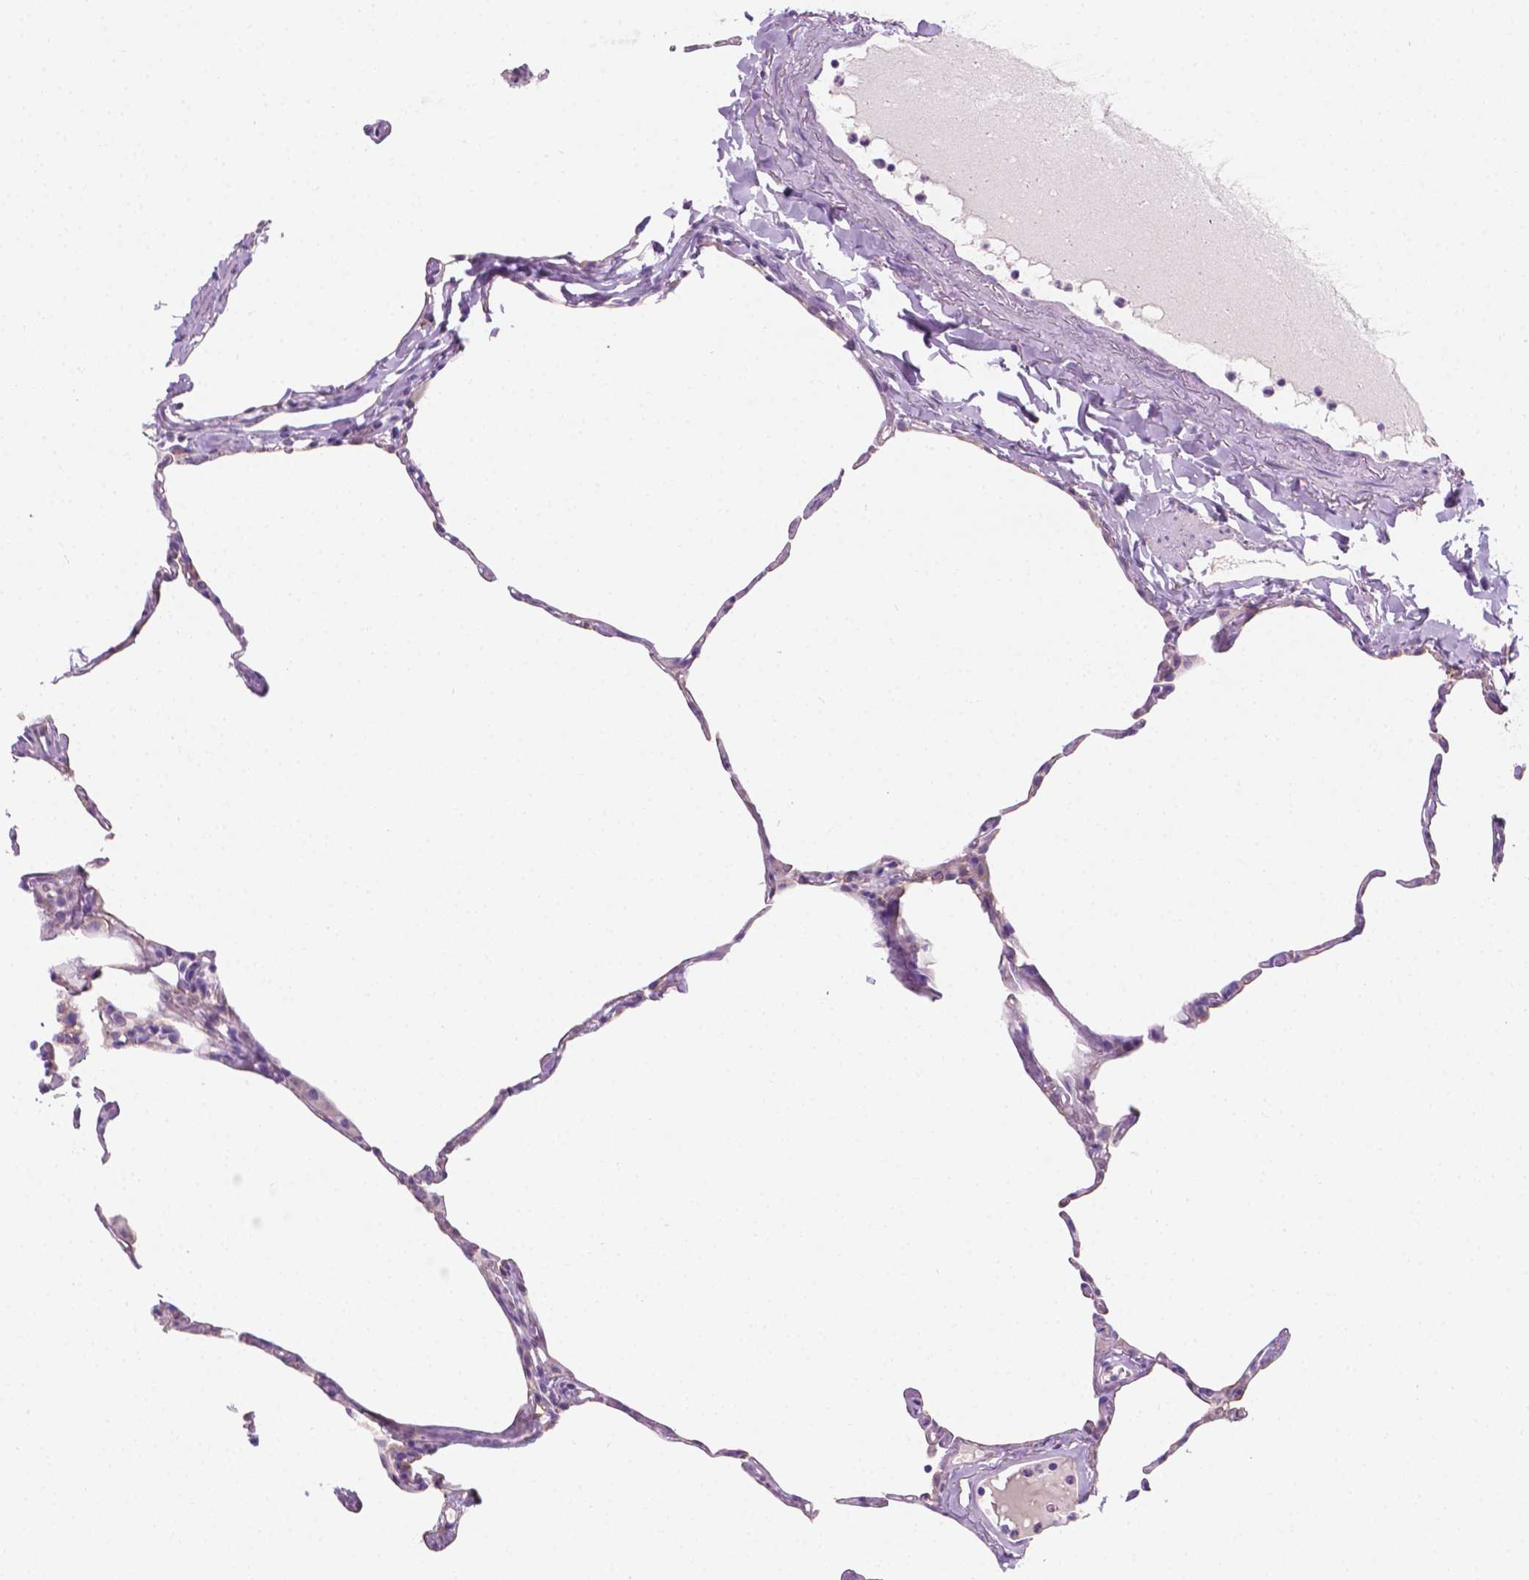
{"staining": {"intensity": "negative", "quantity": "none", "location": "none"}, "tissue": "lung", "cell_type": "Alveolar cells", "image_type": "normal", "snomed": [{"axis": "morphology", "description": "Normal tissue, NOS"}, {"axis": "topography", "description": "Lung"}], "caption": "Immunohistochemistry image of normal lung: human lung stained with DAB exhibits no significant protein positivity in alveolar cells.", "gene": "EPPK1", "patient": {"sex": "male", "age": 65}}